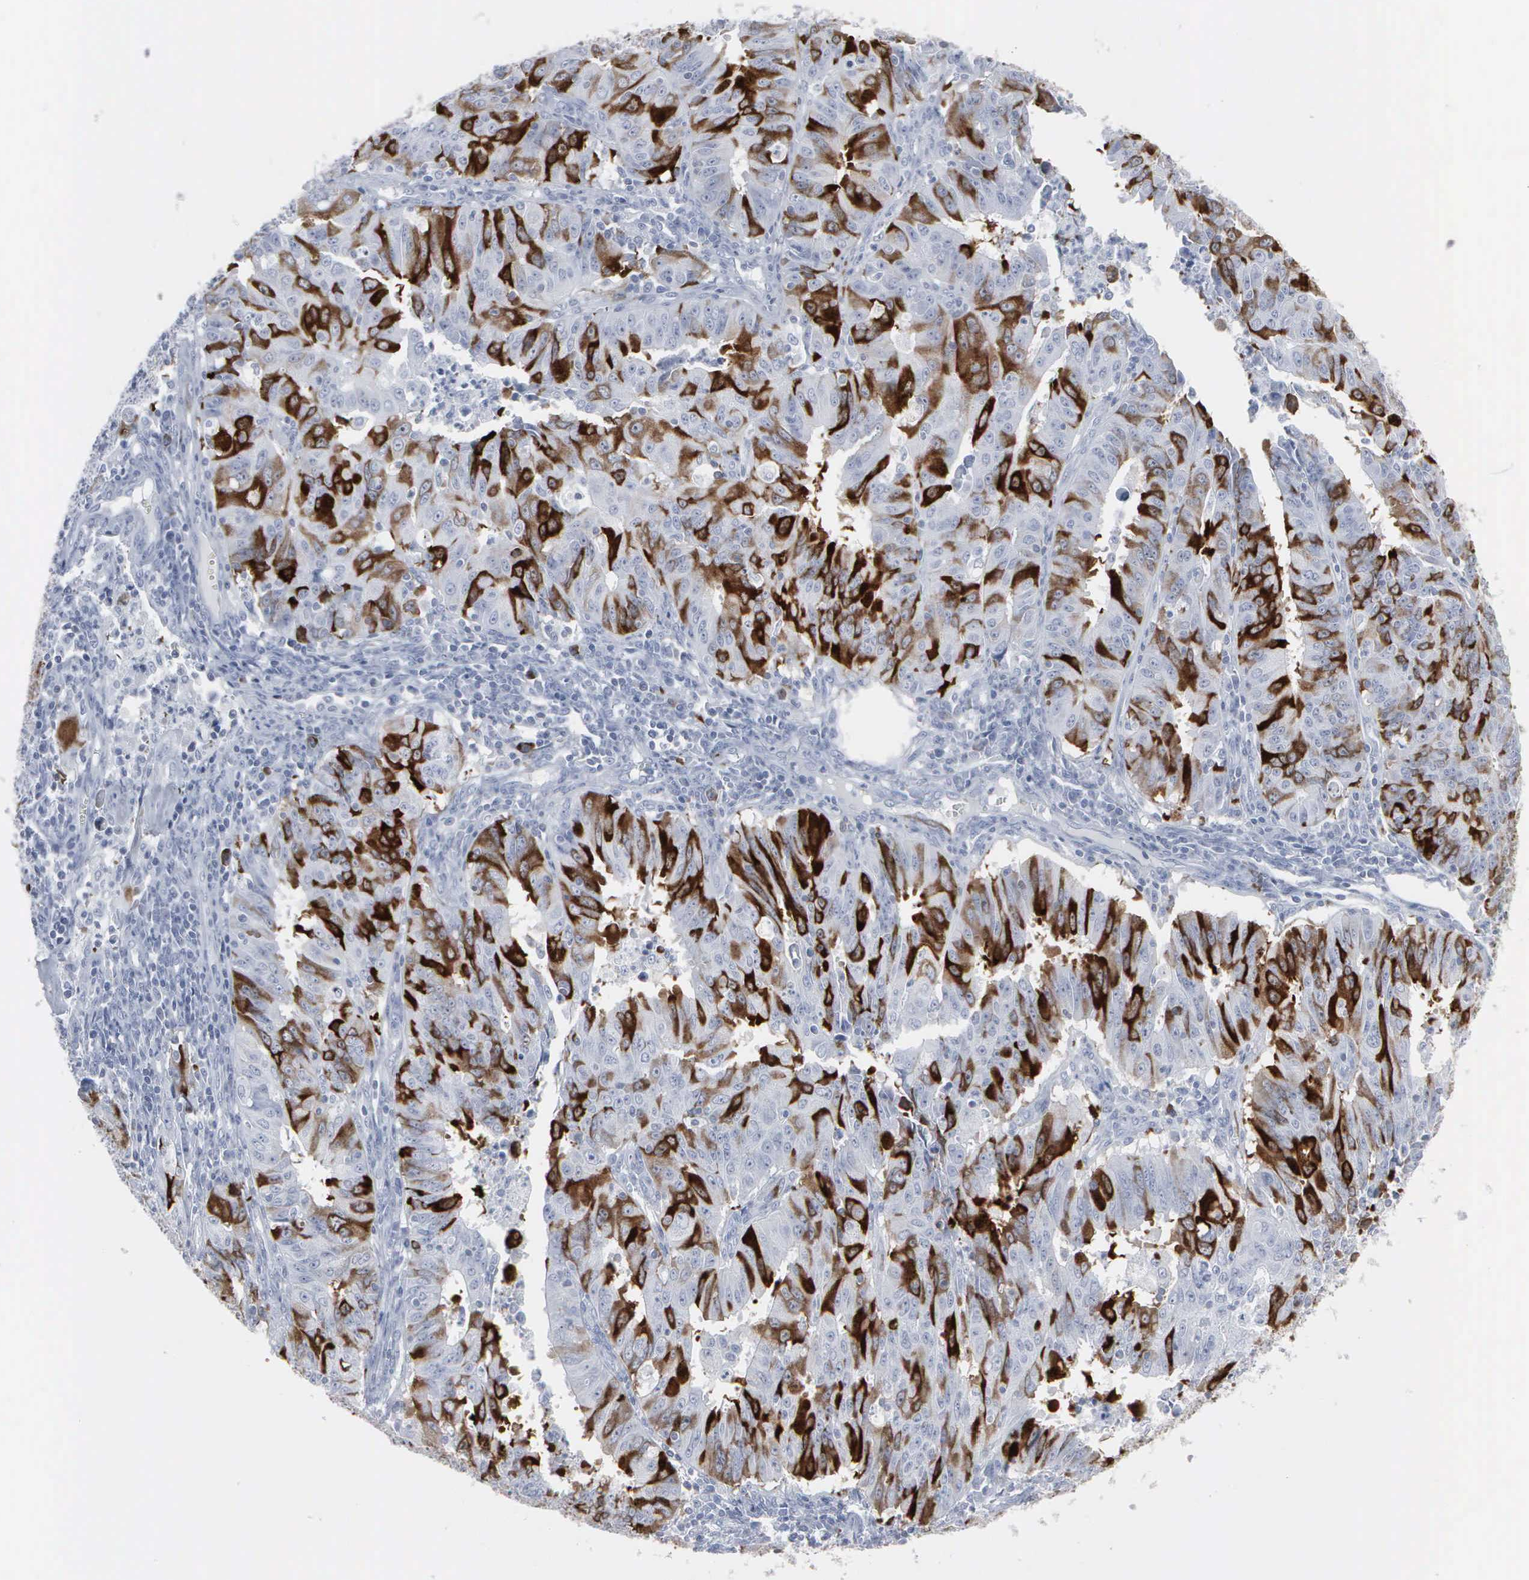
{"staining": {"intensity": "strong", "quantity": "25%-75%", "location": "cytoplasmic/membranous"}, "tissue": "endometrial cancer", "cell_type": "Tumor cells", "image_type": "cancer", "snomed": [{"axis": "morphology", "description": "Adenocarcinoma, NOS"}, {"axis": "topography", "description": "Endometrium"}], "caption": "This is a histology image of immunohistochemistry staining of endometrial adenocarcinoma, which shows strong positivity in the cytoplasmic/membranous of tumor cells.", "gene": "CCNB1", "patient": {"sex": "female", "age": 42}}